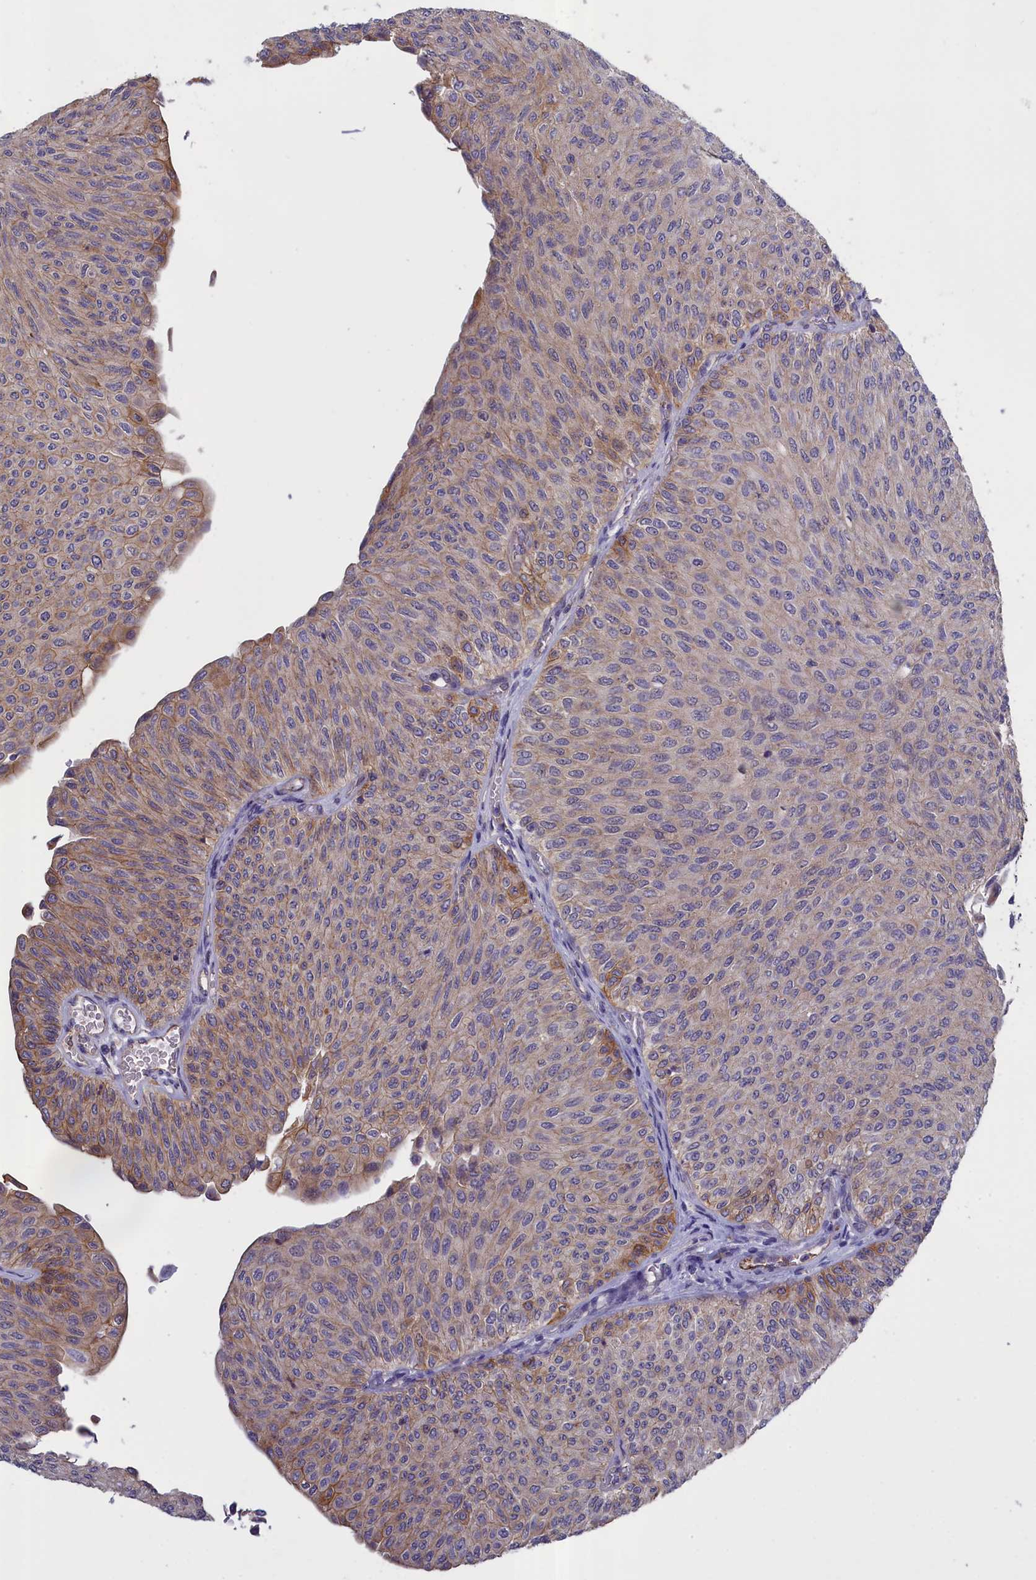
{"staining": {"intensity": "weak", "quantity": "25%-75%", "location": "cytoplasmic/membranous"}, "tissue": "urothelial cancer", "cell_type": "Tumor cells", "image_type": "cancer", "snomed": [{"axis": "morphology", "description": "Urothelial carcinoma, Low grade"}, {"axis": "topography", "description": "Urinary bladder"}], "caption": "About 25%-75% of tumor cells in urothelial cancer reveal weak cytoplasmic/membranous protein positivity as visualized by brown immunohistochemical staining.", "gene": "COL19A1", "patient": {"sex": "male", "age": 78}}